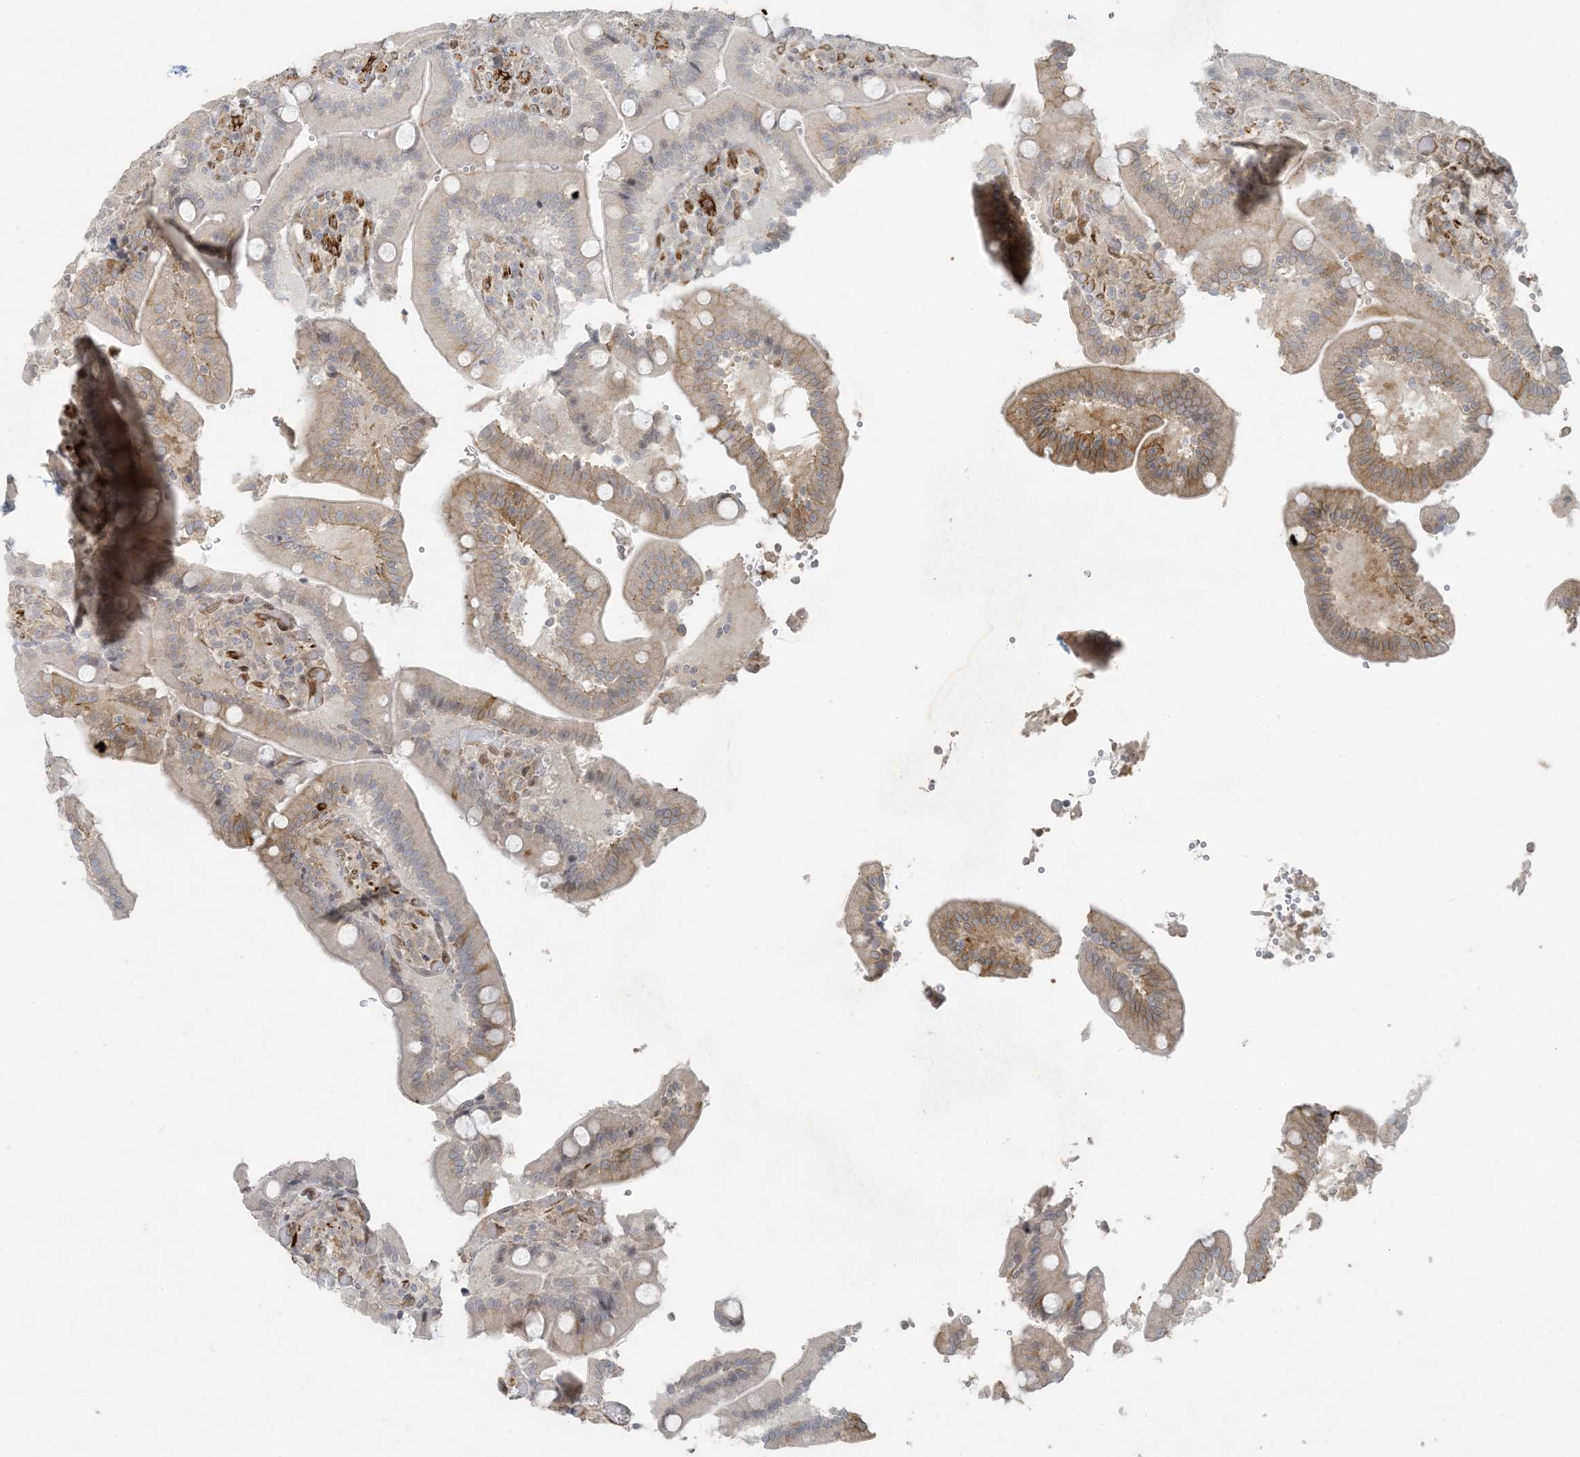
{"staining": {"intensity": "weak", "quantity": "<25%", "location": "cytoplasmic/membranous"}, "tissue": "duodenum", "cell_type": "Glandular cells", "image_type": "normal", "snomed": [{"axis": "morphology", "description": "Normal tissue, NOS"}, {"axis": "topography", "description": "Duodenum"}], "caption": "Protein analysis of unremarkable duodenum exhibits no significant staining in glandular cells. (Brightfield microscopy of DAB immunohistochemistry (IHC) at high magnification).", "gene": "BCORL1", "patient": {"sex": "female", "age": 62}}